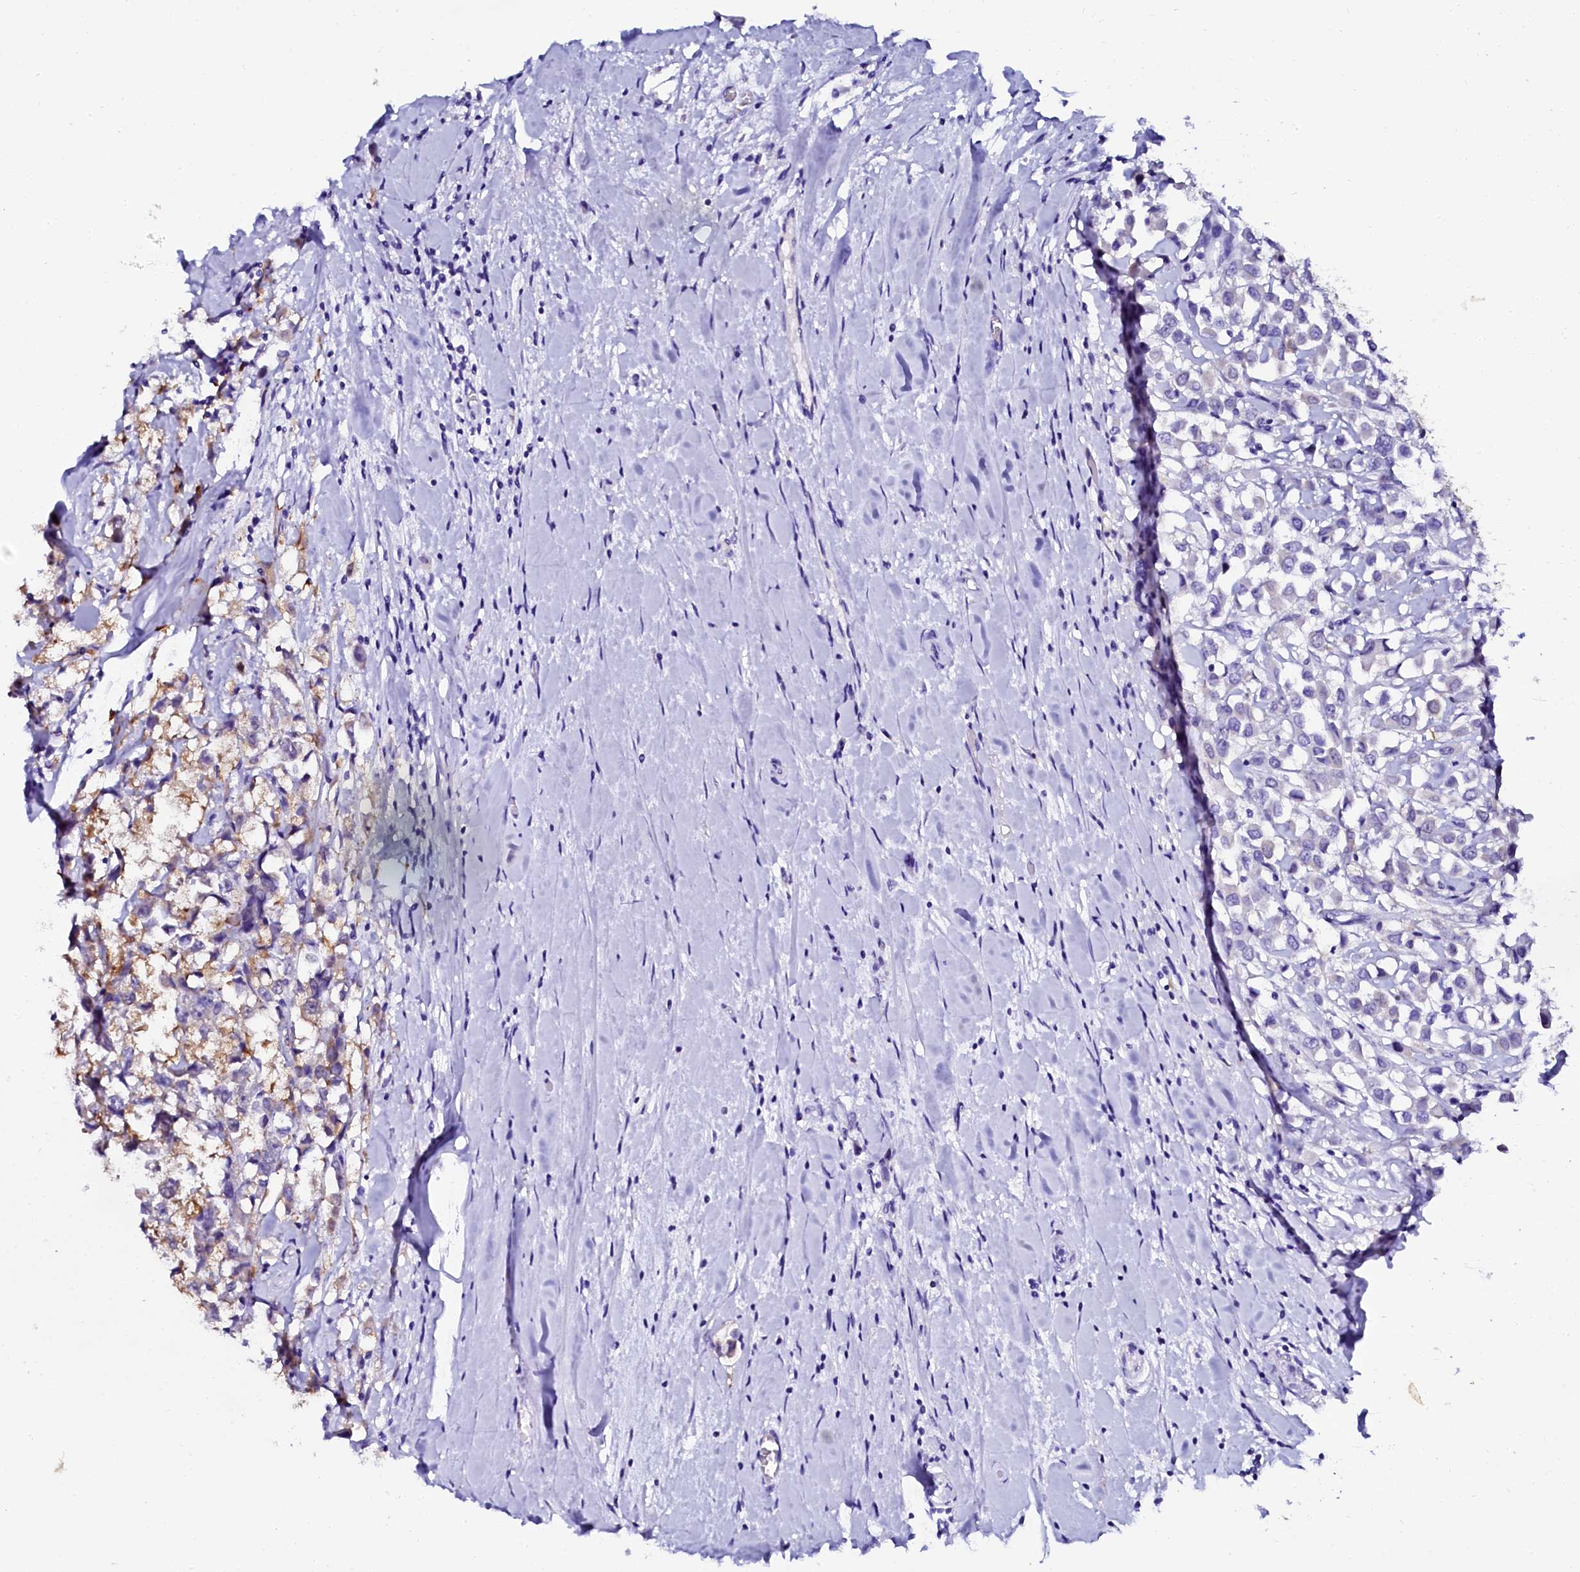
{"staining": {"intensity": "moderate", "quantity": "<25%", "location": "cytoplasmic/membranous"}, "tissue": "breast cancer", "cell_type": "Tumor cells", "image_type": "cancer", "snomed": [{"axis": "morphology", "description": "Duct carcinoma"}, {"axis": "topography", "description": "Breast"}], "caption": "IHC staining of breast cancer (intraductal carcinoma), which exhibits low levels of moderate cytoplasmic/membranous staining in about <25% of tumor cells indicating moderate cytoplasmic/membranous protein staining. The staining was performed using DAB (3,3'-diaminobenzidine) (brown) for protein detection and nuclei were counterstained in hematoxylin (blue).", "gene": "SORD", "patient": {"sex": "female", "age": 61}}